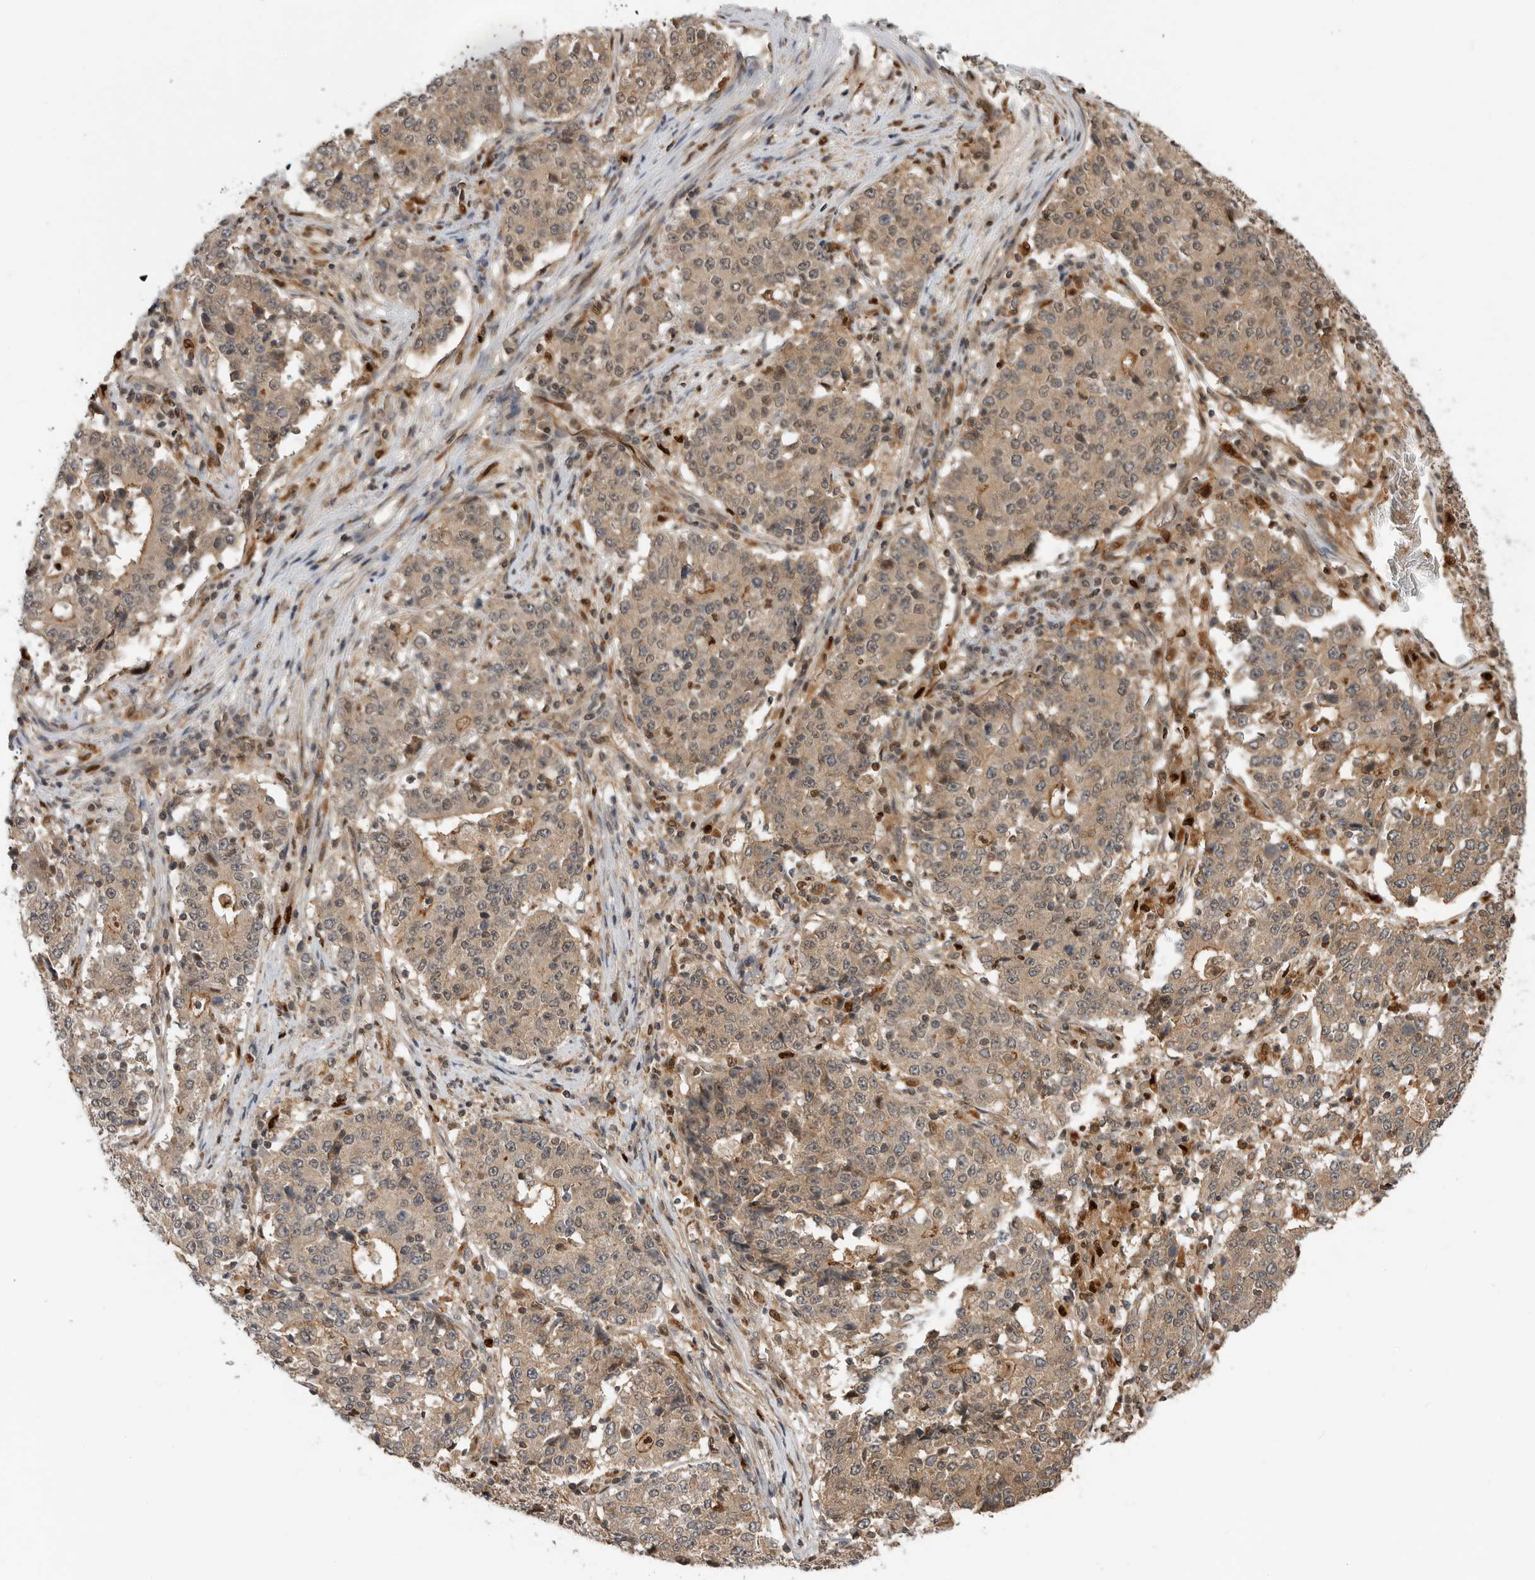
{"staining": {"intensity": "weak", "quantity": "25%-75%", "location": "cytoplasmic/membranous"}, "tissue": "stomach cancer", "cell_type": "Tumor cells", "image_type": "cancer", "snomed": [{"axis": "morphology", "description": "Adenocarcinoma, NOS"}, {"axis": "topography", "description": "Stomach"}], "caption": "Immunohistochemical staining of human stomach cancer exhibits low levels of weak cytoplasmic/membranous expression in approximately 25%-75% of tumor cells.", "gene": "STRAP", "patient": {"sex": "male", "age": 59}}